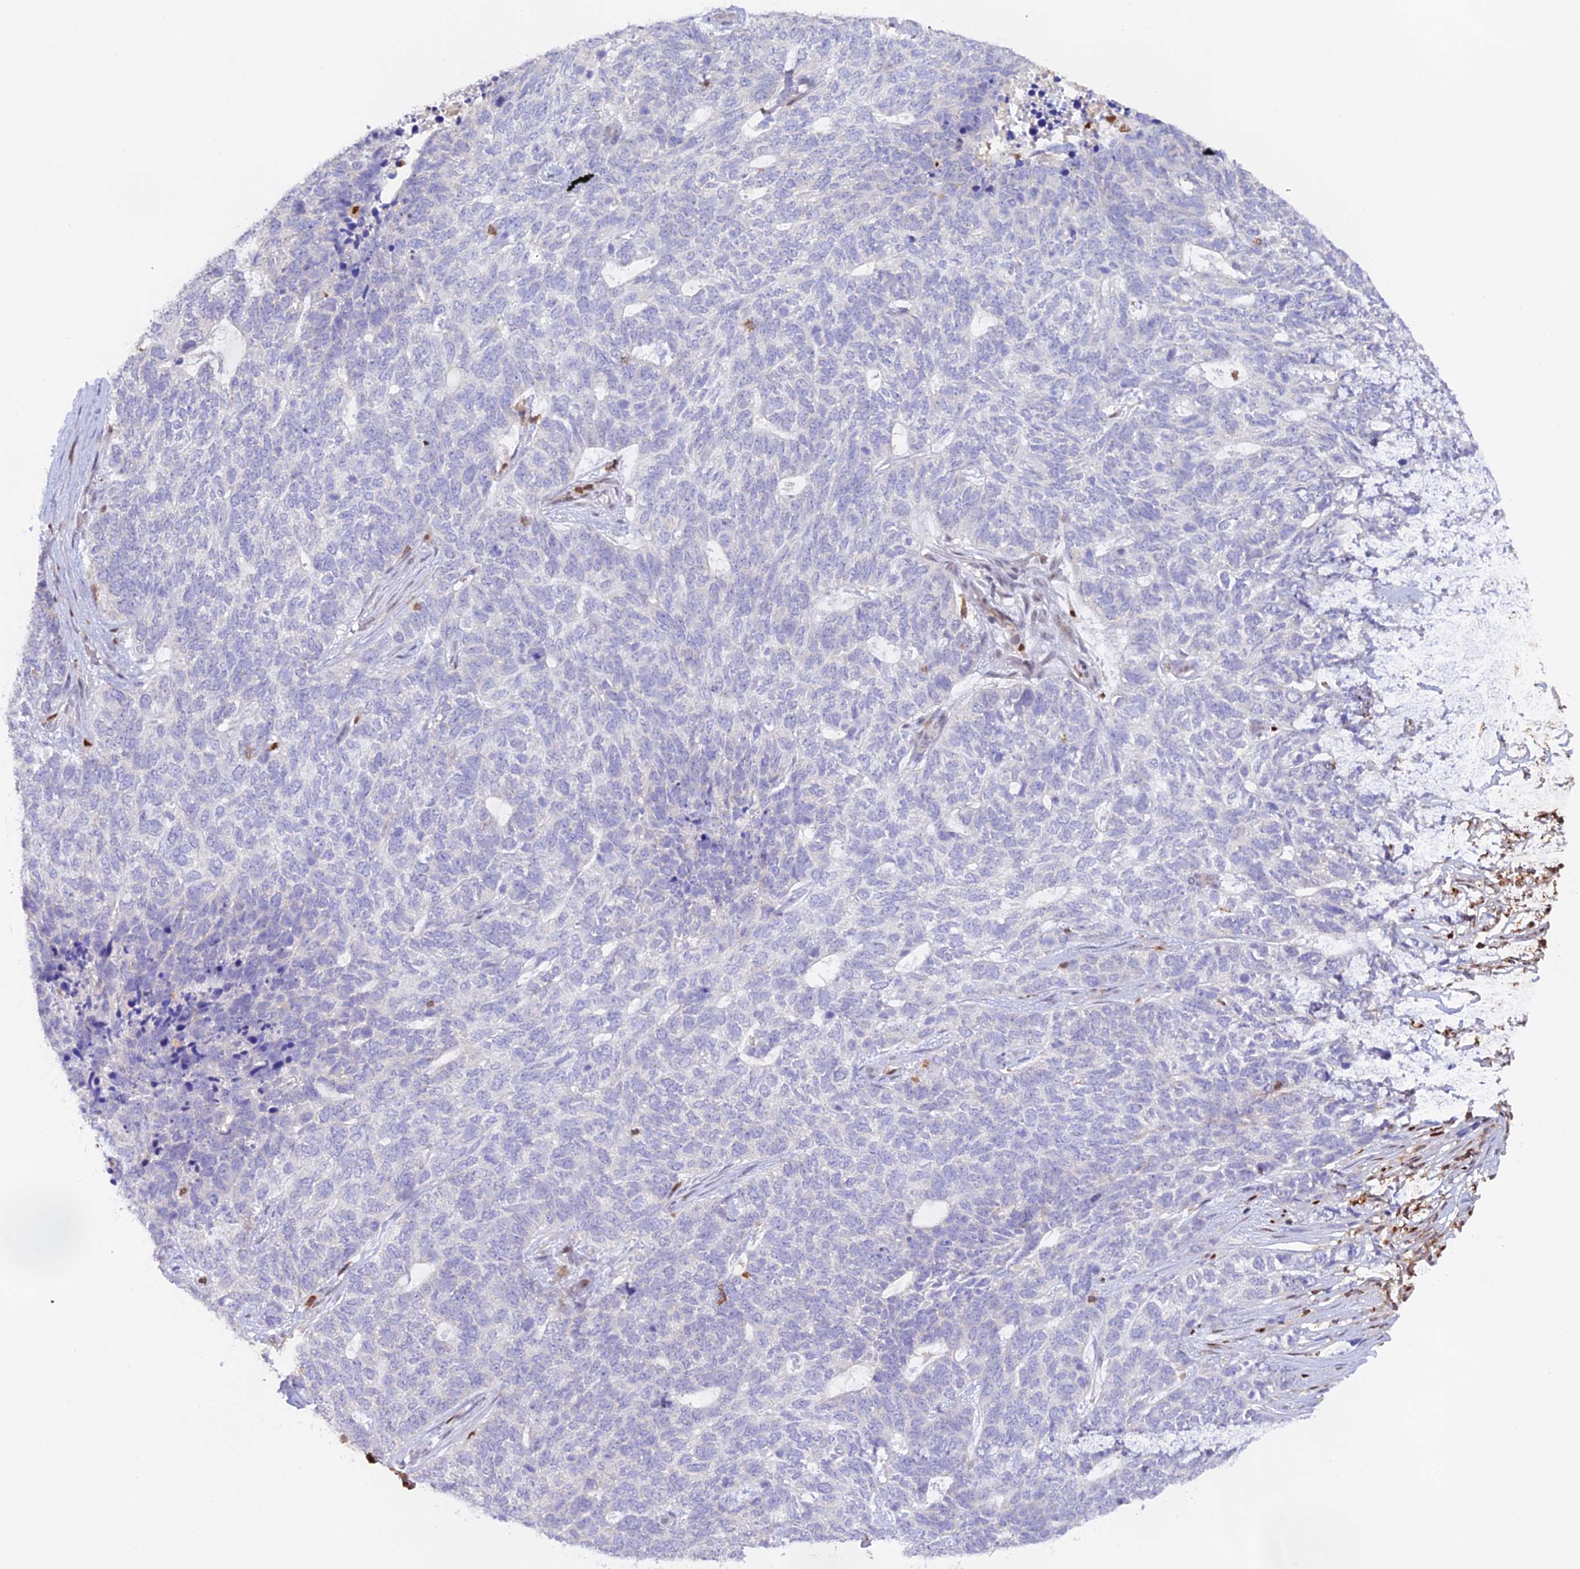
{"staining": {"intensity": "negative", "quantity": "none", "location": "none"}, "tissue": "skin cancer", "cell_type": "Tumor cells", "image_type": "cancer", "snomed": [{"axis": "morphology", "description": "Basal cell carcinoma"}, {"axis": "topography", "description": "Skin"}], "caption": "Human skin cancer (basal cell carcinoma) stained for a protein using immunohistochemistry displays no expression in tumor cells.", "gene": "DENND1C", "patient": {"sex": "female", "age": 65}}